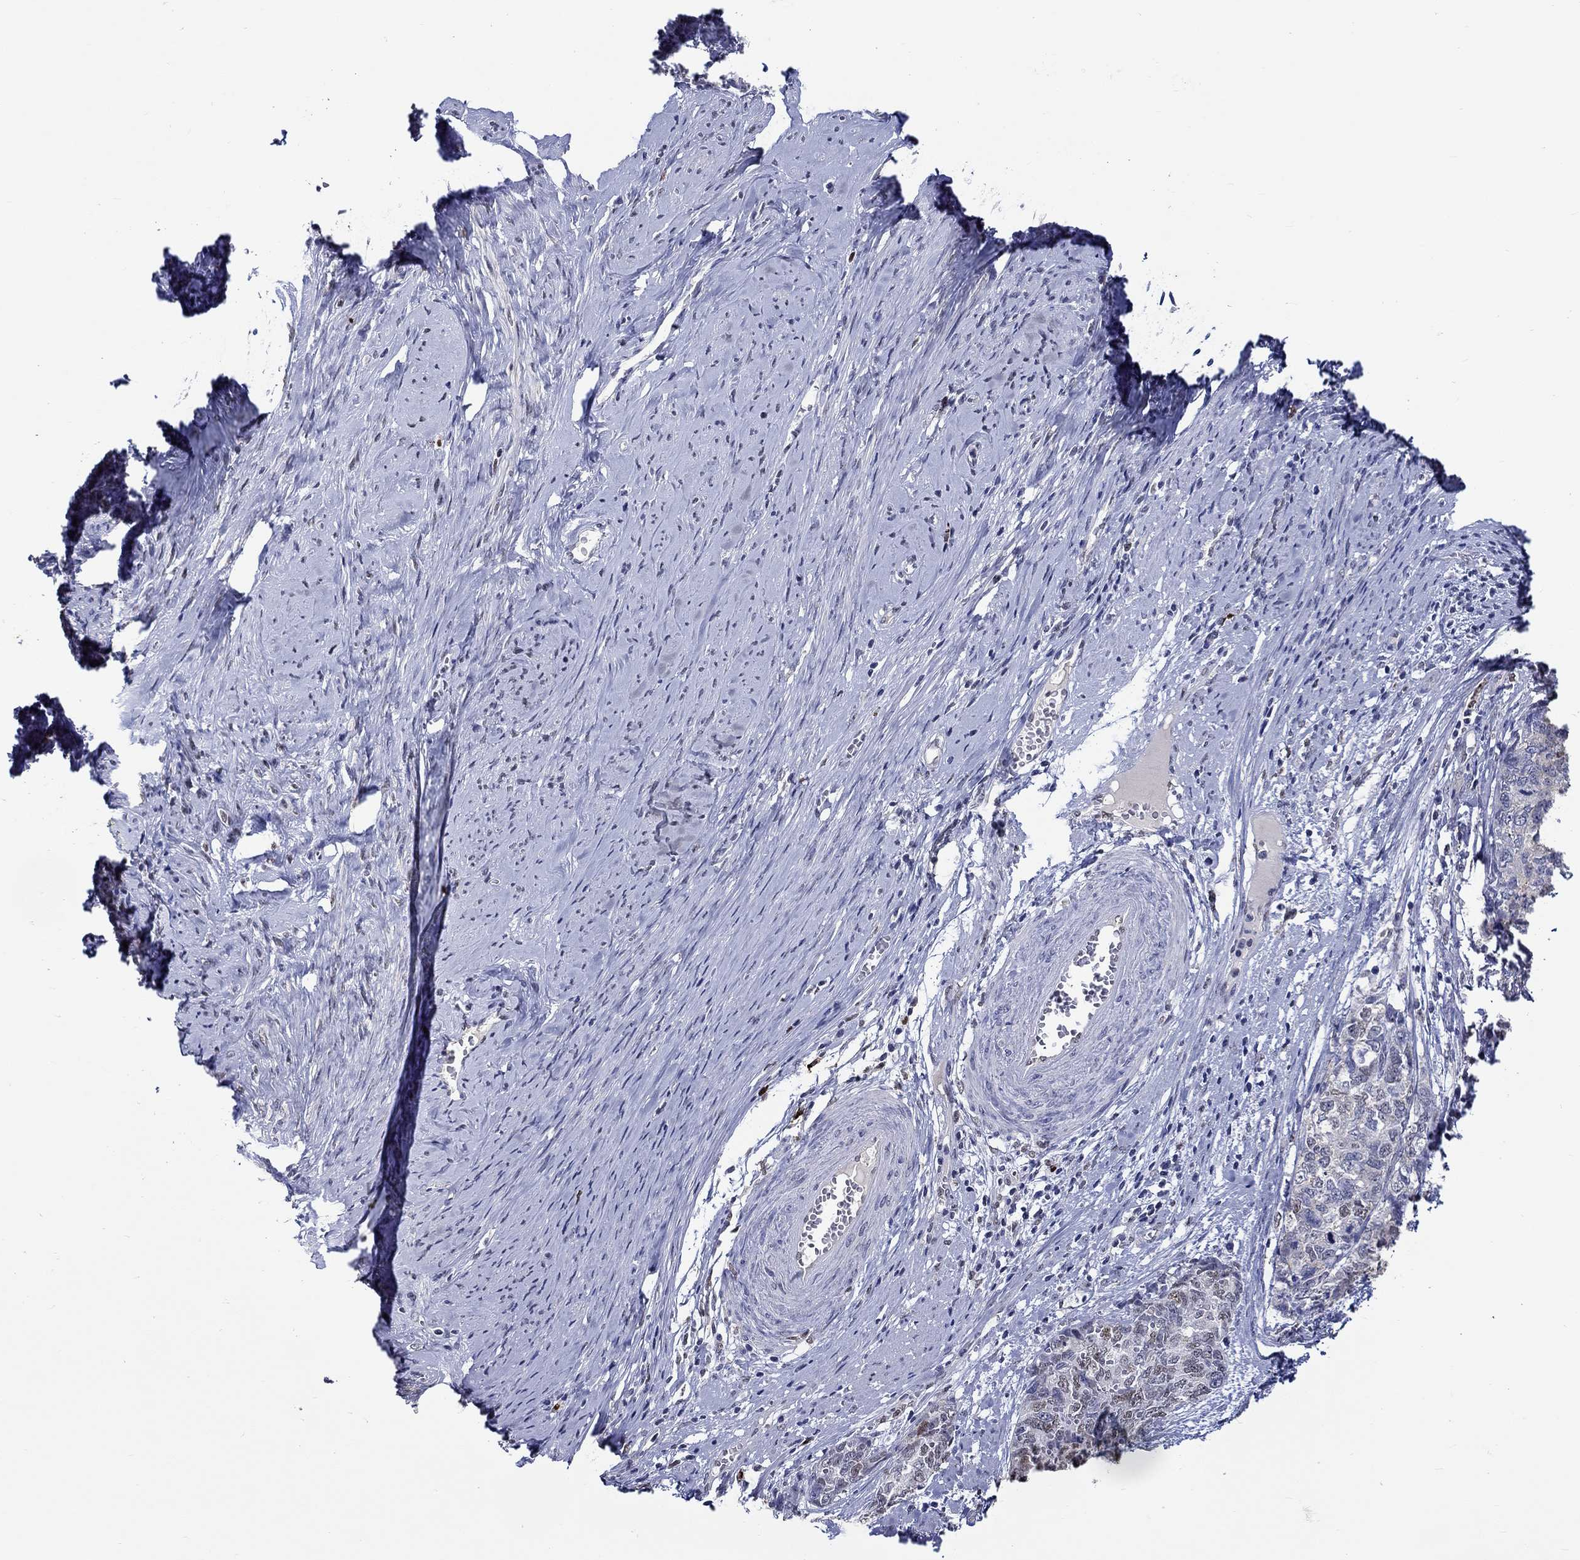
{"staining": {"intensity": "negative", "quantity": "none", "location": "none"}, "tissue": "cervical cancer", "cell_type": "Tumor cells", "image_type": "cancer", "snomed": [{"axis": "morphology", "description": "Squamous cell carcinoma, NOS"}, {"axis": "topography", "description": "Cervix"}], "caption": "There is no significant expression in tumor cells of cervical squamous cell carcinoma. The staining is performed using DAB (3,3'-diaminobenzidine) brown chromogen with nuclei counter-stained in using hematoxylin.", "gene": "GATA2", "patient": {"sex": "female", "age": 63}}